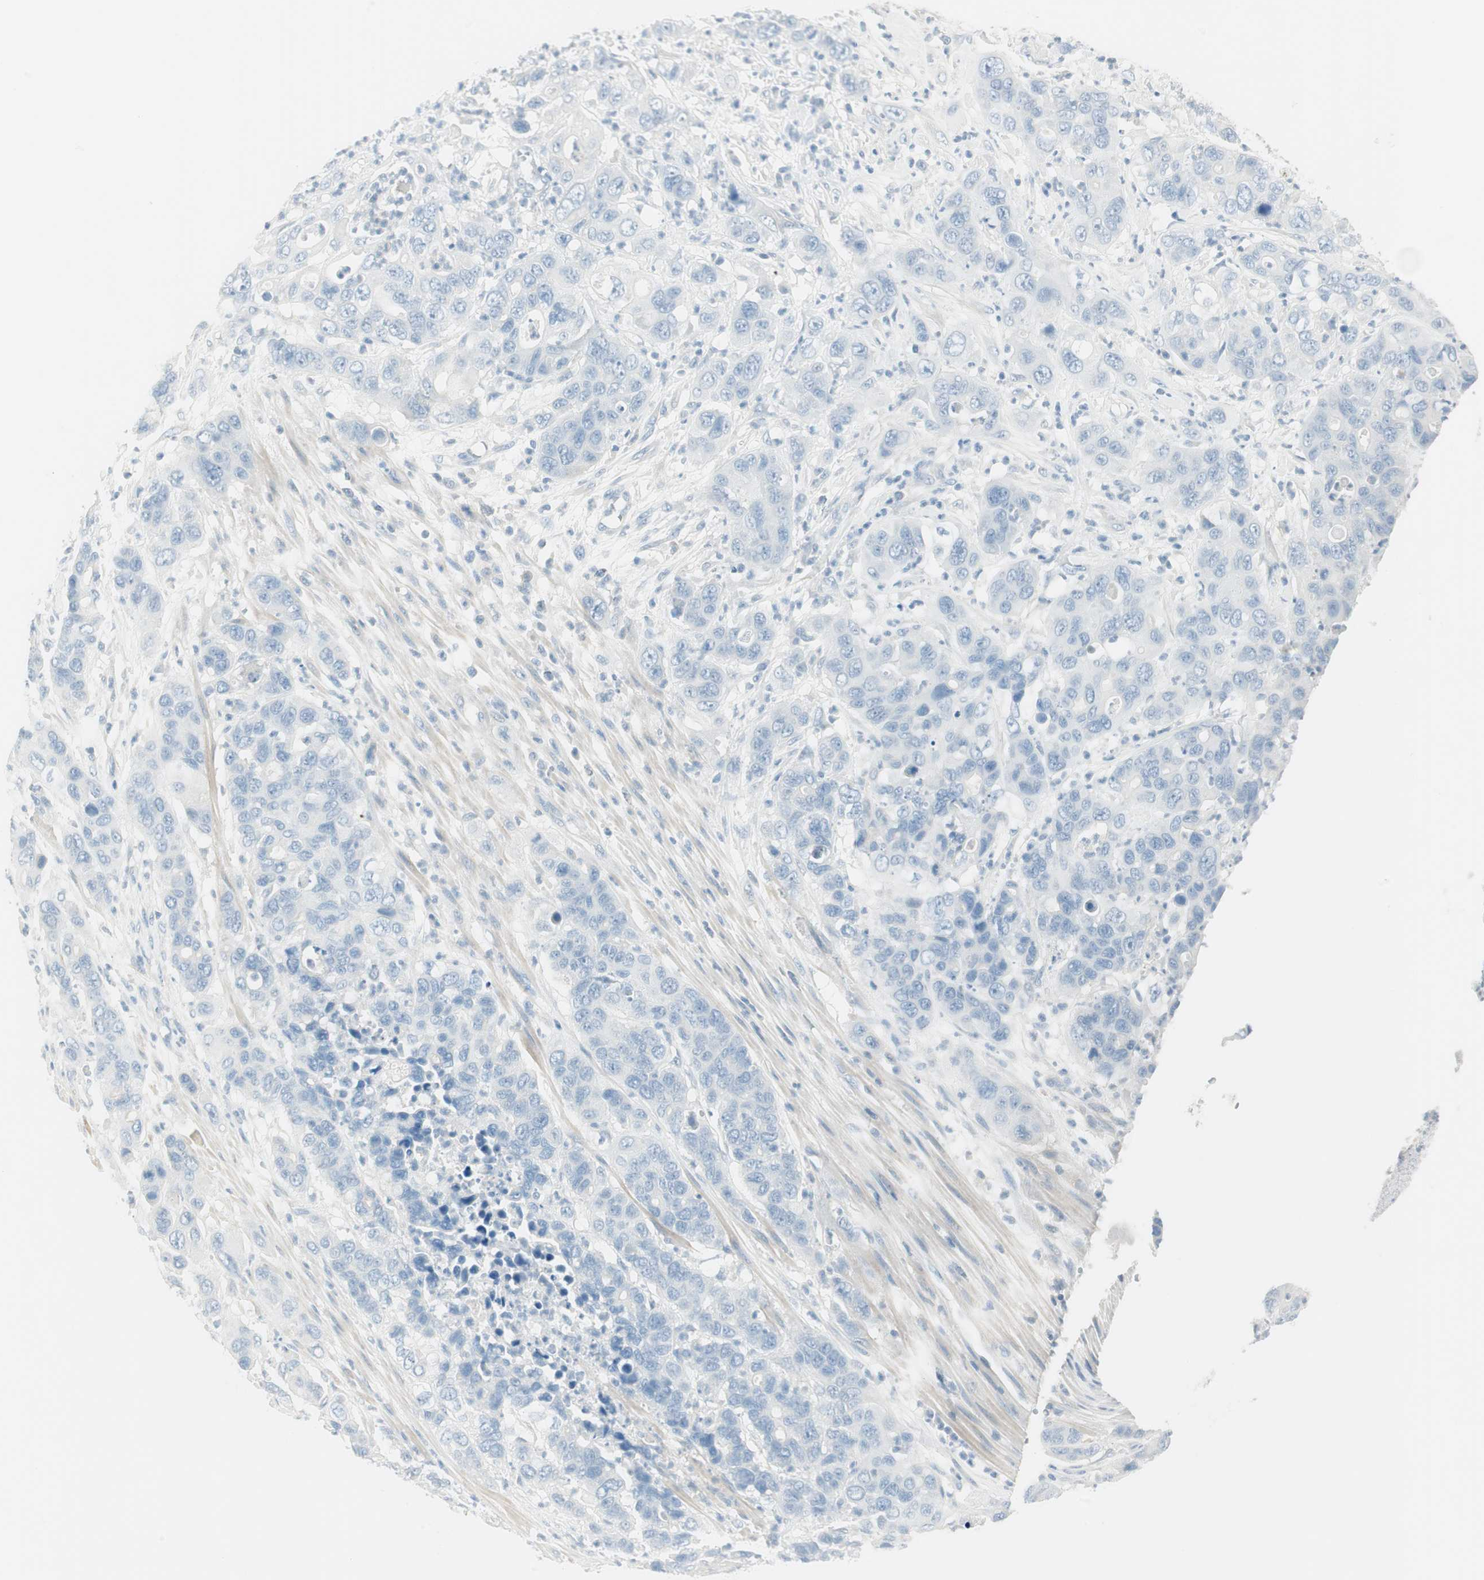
{"staining": {"intensity": "negative", "quantity": "none", "location": "none"}, "tissue": "pancreatic cancer", "cell_type": "Tumor cells", "image_type": "cancer", "snomed": [{"axis": "morphology", "description": "Adenocarcinoma, NOS"}, {"axis": "topography", "description": "Pancreas"}], "caption": "IHC micrograph of pancreatic cancer (adenocarcinoma) stained for a protein (brown), which displays no staining in tumor cells. Nuclei are stained in blue.", "gene": "ITLN2", "patient": {"sex": "female", "age": 71}}